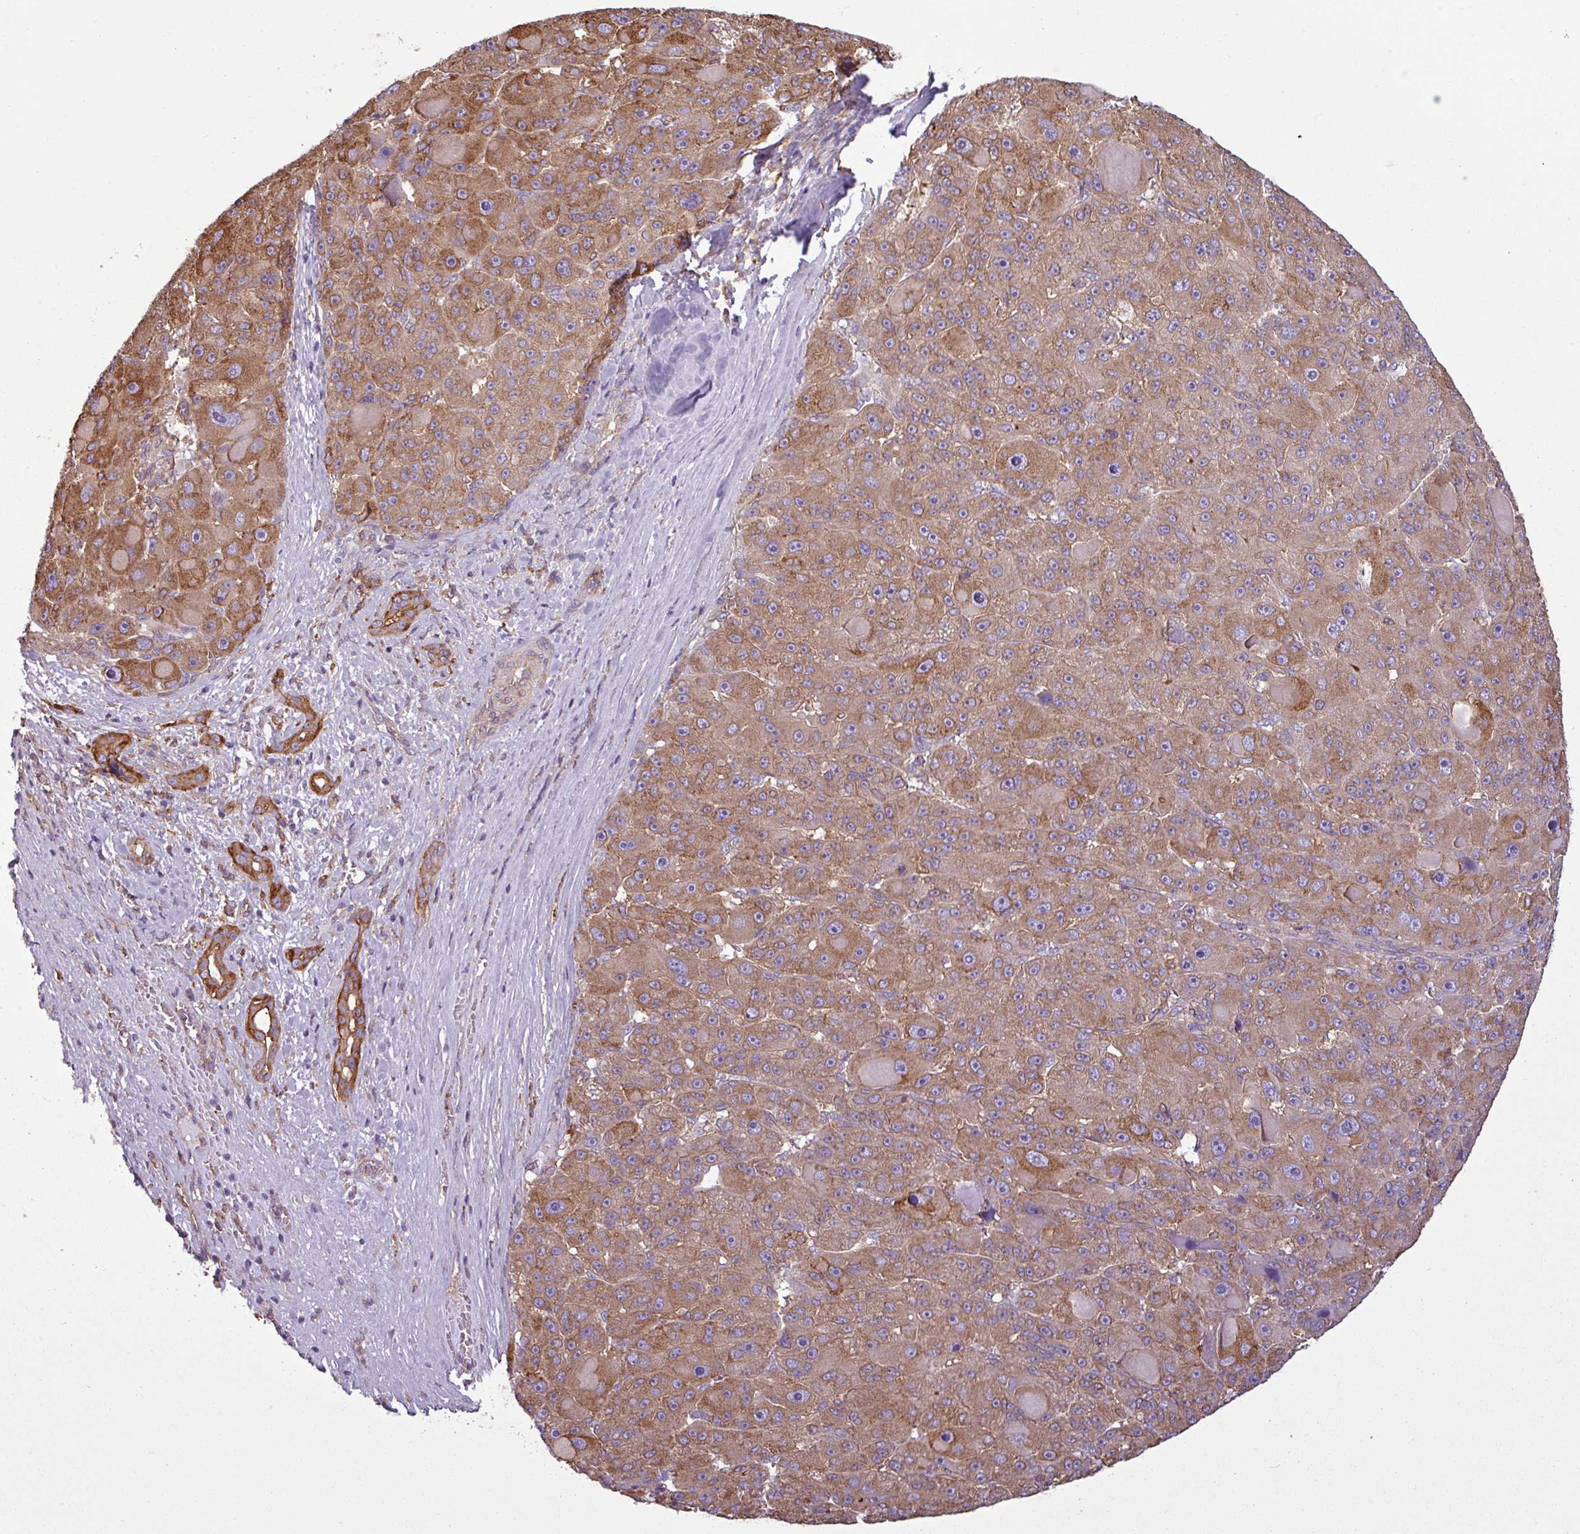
{"staining": {"intensity": "moderate", "quantity": ">75%", "location": "cytoplasmic/membranous"}, "tissue": "liver cancer", "cell_type": "Tumor cells", "image_type": "cancer", "snomed": [{"axis": "morphology", "description": "Carcinoma, Hepatocellular, NOS"}, {"axis": "topography", "description": "Liver"}], "caption": "There is medium levels of moderate cytoplasmic/membranous staining in tumor cells of liver hepatocellular carcinoma, as demonstrated by immunohistochemical staining (brown color).", "gene": "PACSIN2", "patient": {"sex": "male", "age": 76}}